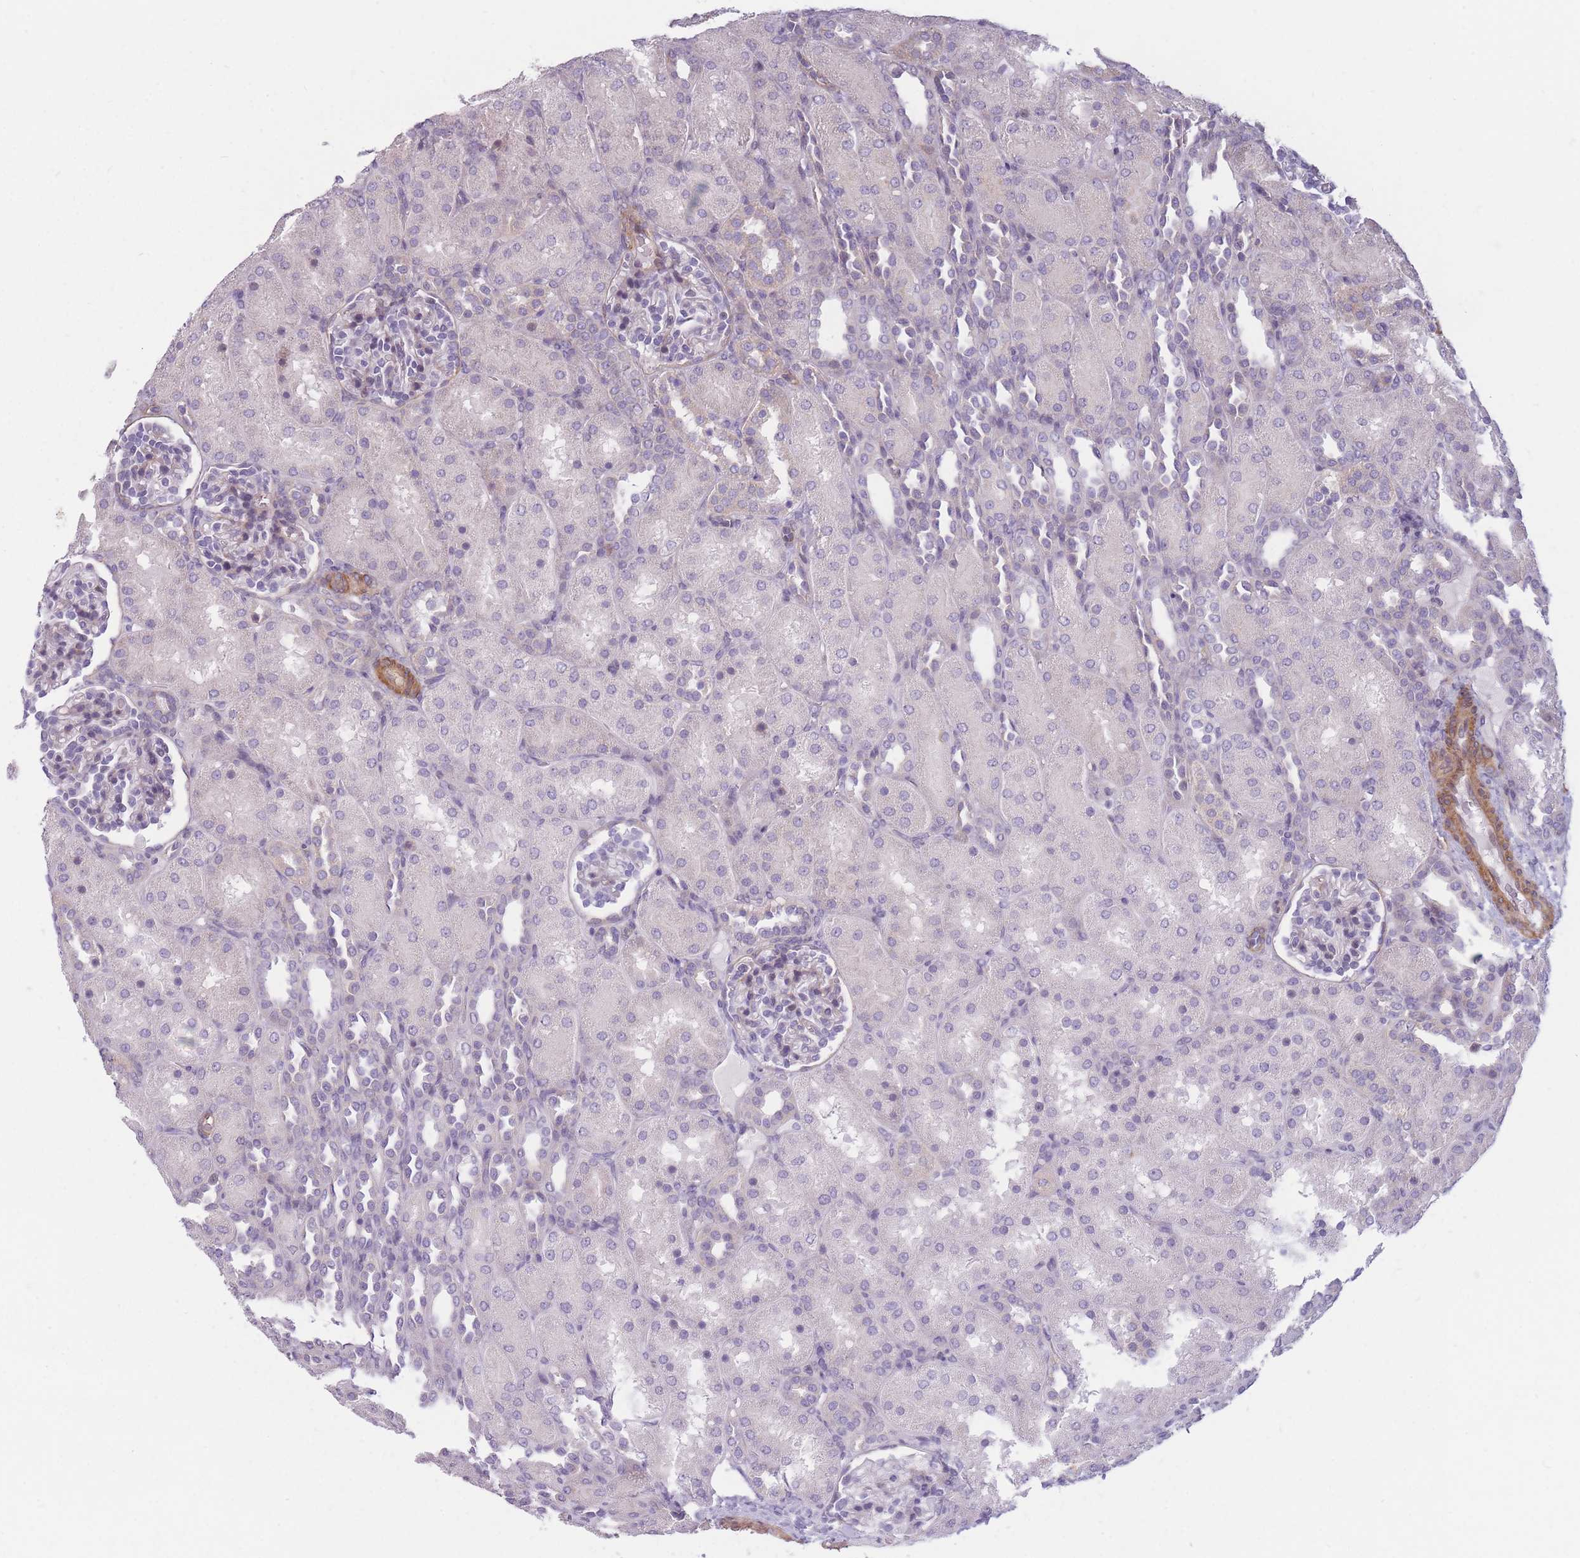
{"staining": {"intensity": "negative", "quantity": "none", "location": "none"}, "tissue": "kidney", "cell_type": "Cells in glomeruli", "image_type": "normal", "snomed": [{"axis": "morphology", "description": "Normal tissue, NOS"}, {"axis": "topography", "description": "Kidney"}], "caption": "DAB (3,3'-diaminobenzidine) immunohistochemical staining of normal kidney reveals no significant positivity in cells in glomeruli.", "gene": "SLC7A6", "patient": {"sex": "male", "age": 1}}